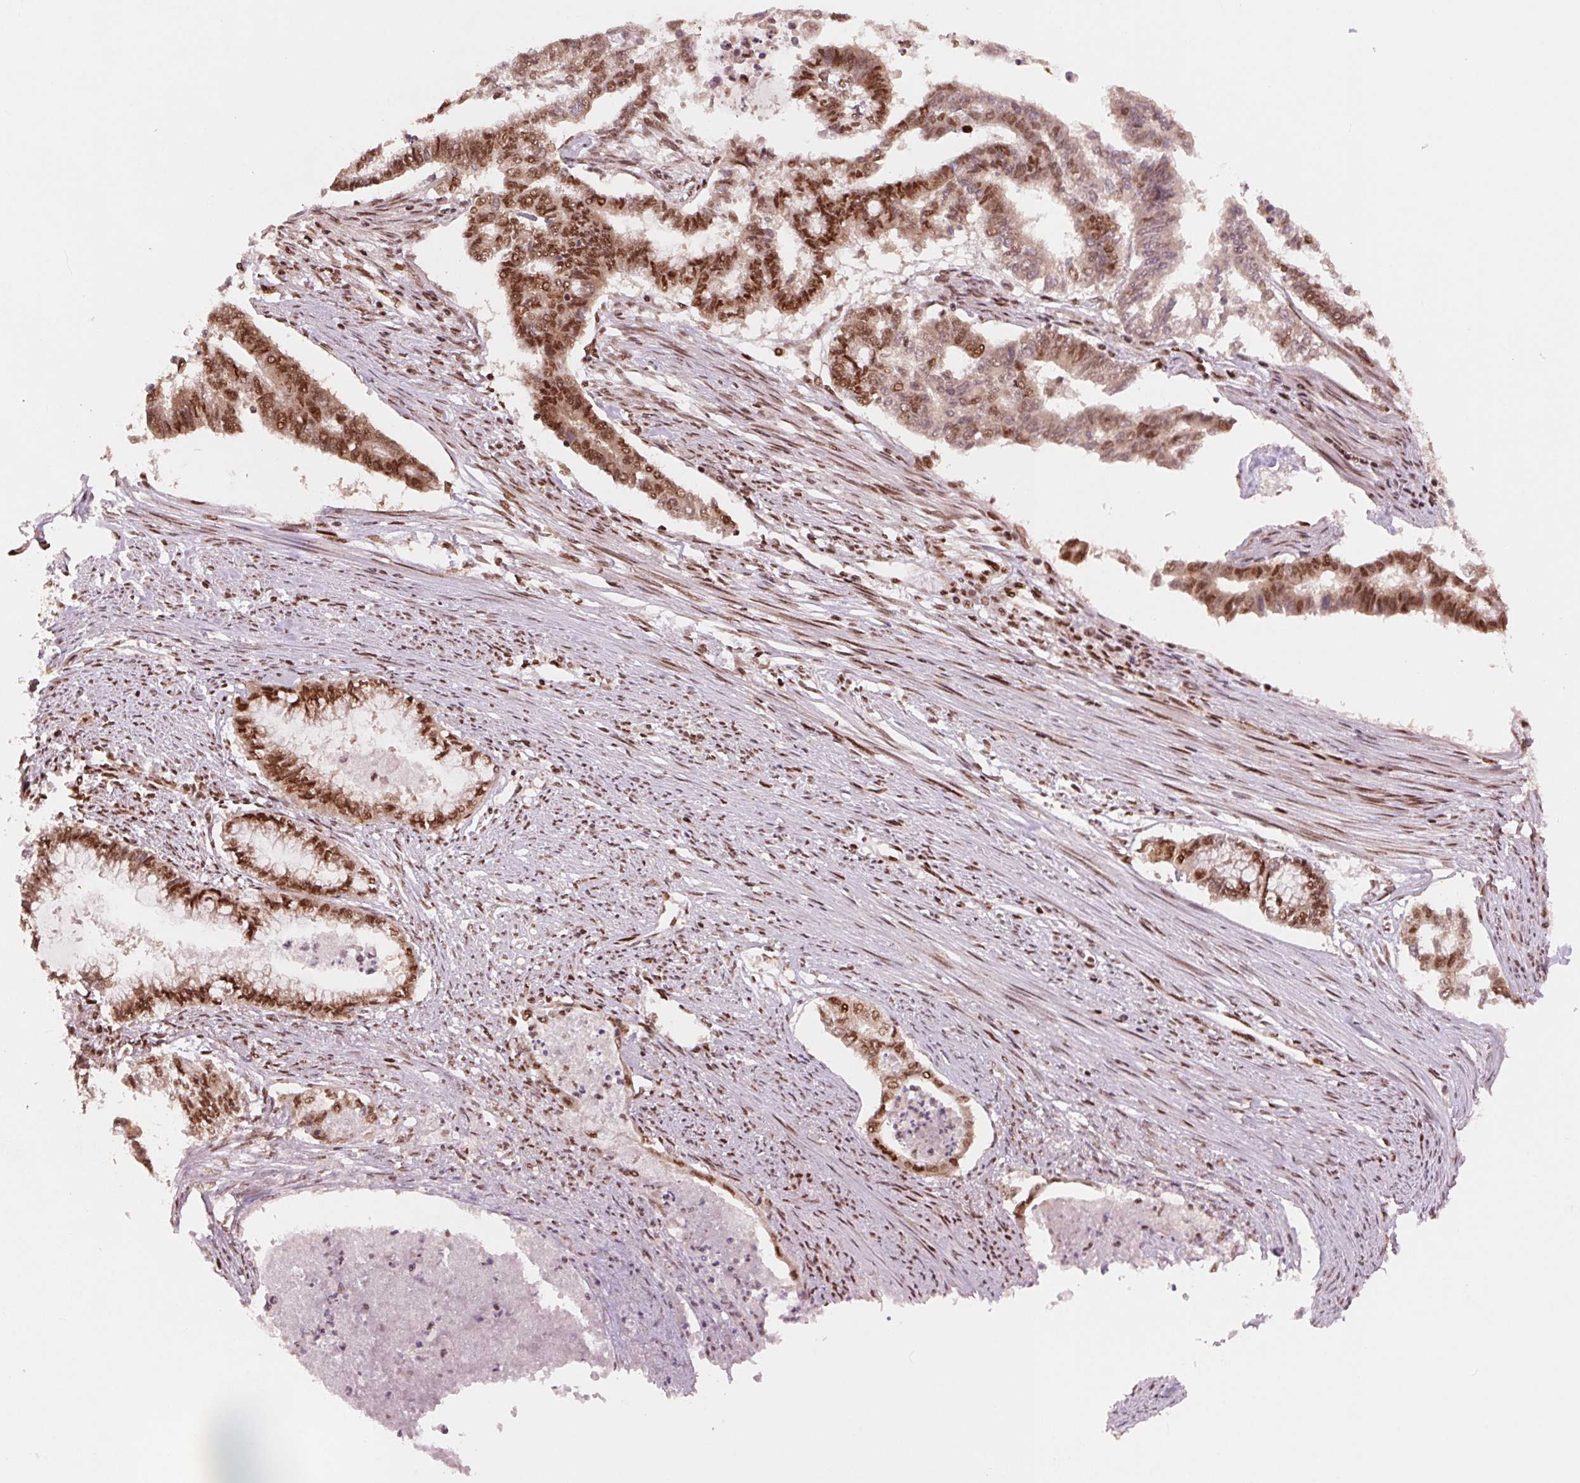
{"staining": {"intensity": "moderate", "quantity": ">75%", "location": "nuclear"}, "tissue": "endometrial cancer", "cell_type": "Tumor cells", "image_type": "cancer", "snomed": [{"axis": "morphology", "description": "Adenocarcinoma, NOS"}, {"axis": "topography", "description": "Endometrium"}], "caption": "Tumor cells show medium levels of moderate nuclear expression in about >75% of cells in endometrial cancer. (Brightfield microscopy of DAB IHC at high magnification).", "gene": "TTLL9", "patient": {"sex": "female", "age": 79}}